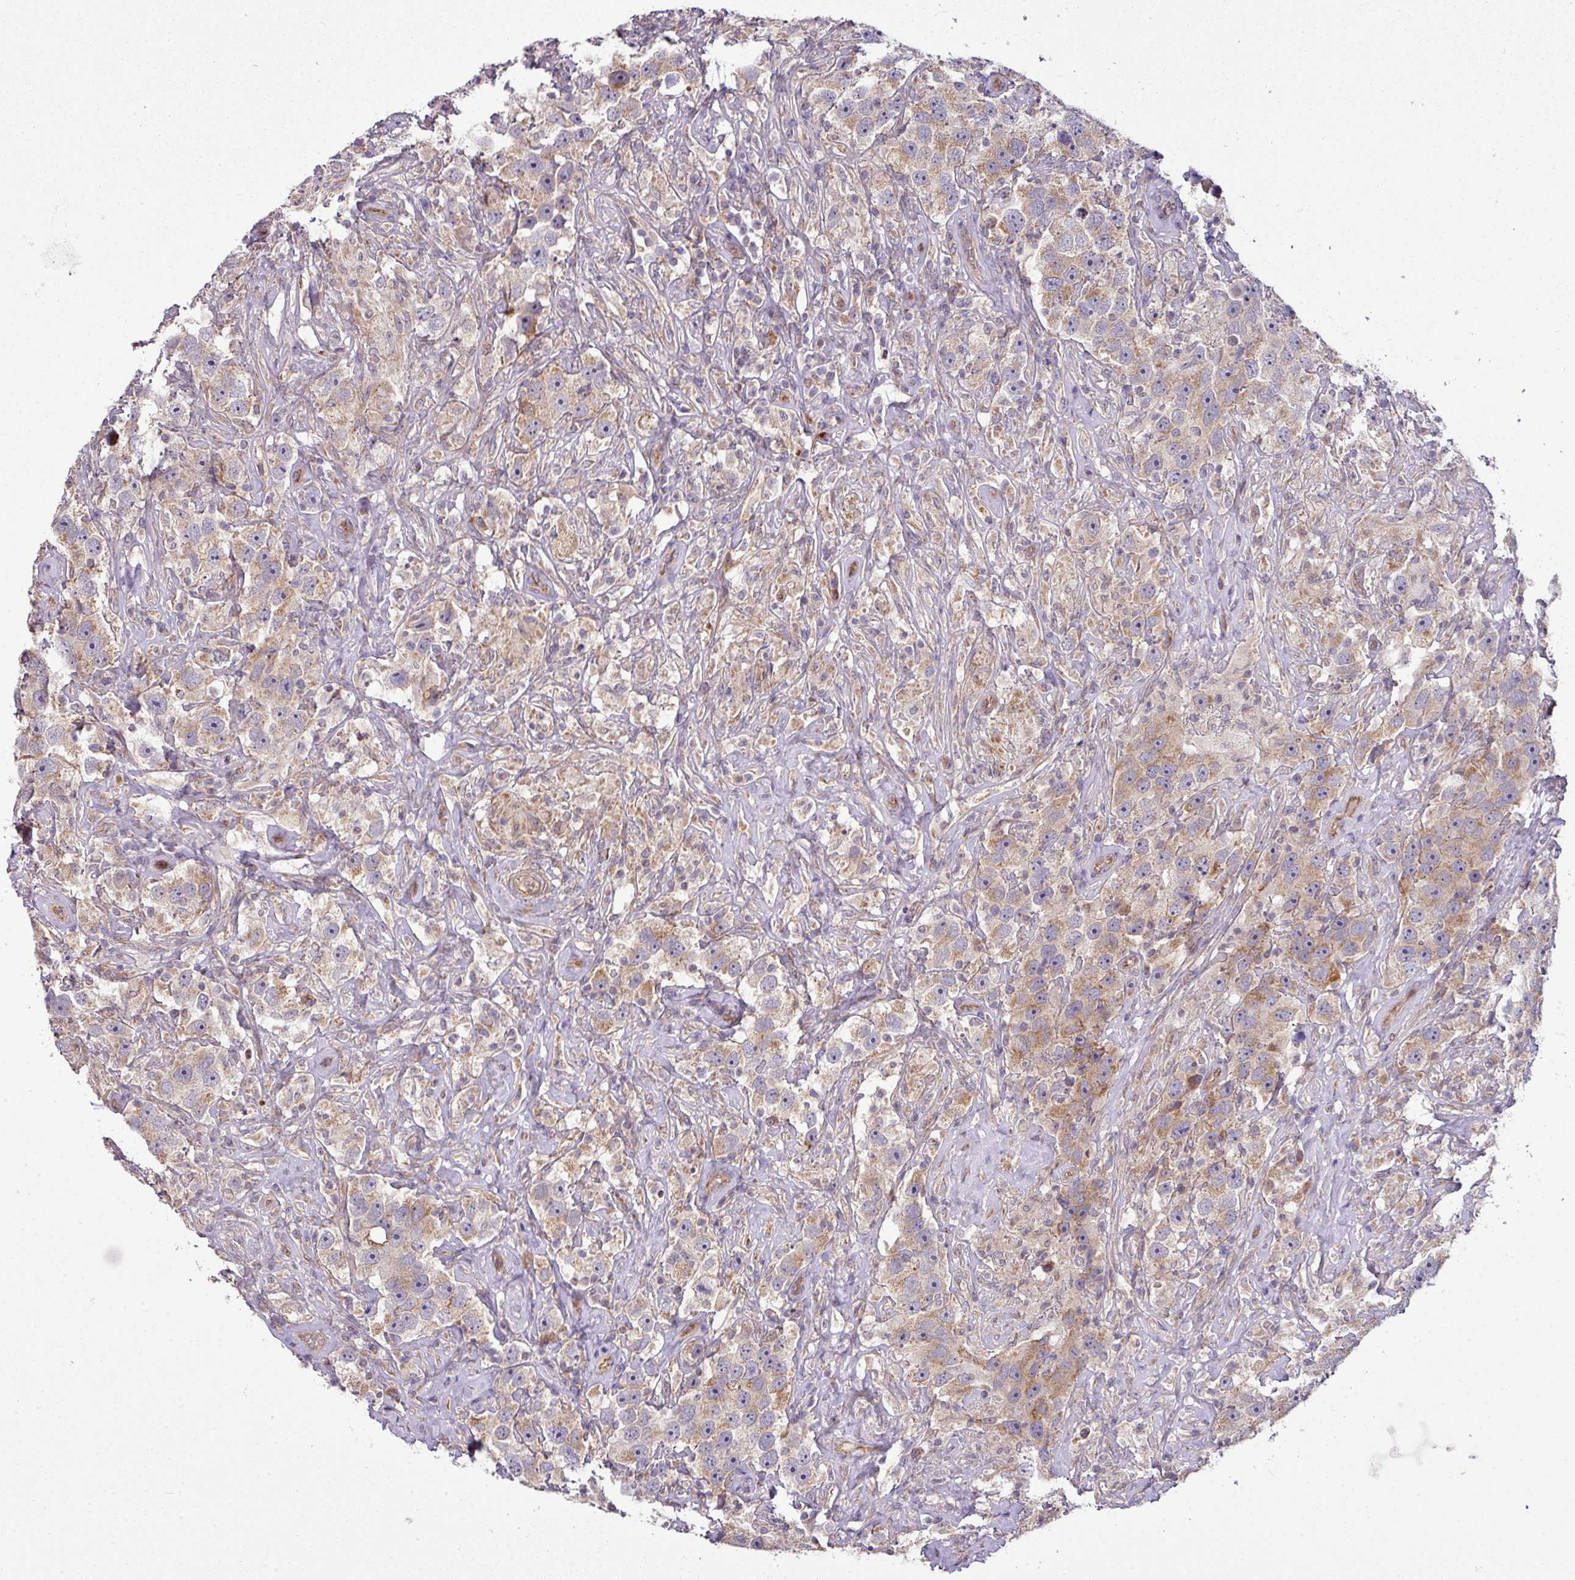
{"staining": {"intensity": "moderate", "quantity": ">75%", "location": "cytoplasmic/membranous"}, "tissue": "testis cancer", "cell_type": "Tumor cells", "image_type": "cancer", "snomed": [{"axis": "morphology", "description": "Seminoma, NOS"}, {"axis": "topography", "description": "Testis"}], "caption": "Immunohistochemical staining of human testis cancer (seminoma) shows moderate cytoplasmic/membranous protein expression in approximately >75% of tumor cells.", "gene": "TIMMDC1", "patient": {"sex": "male", "age": 49}}